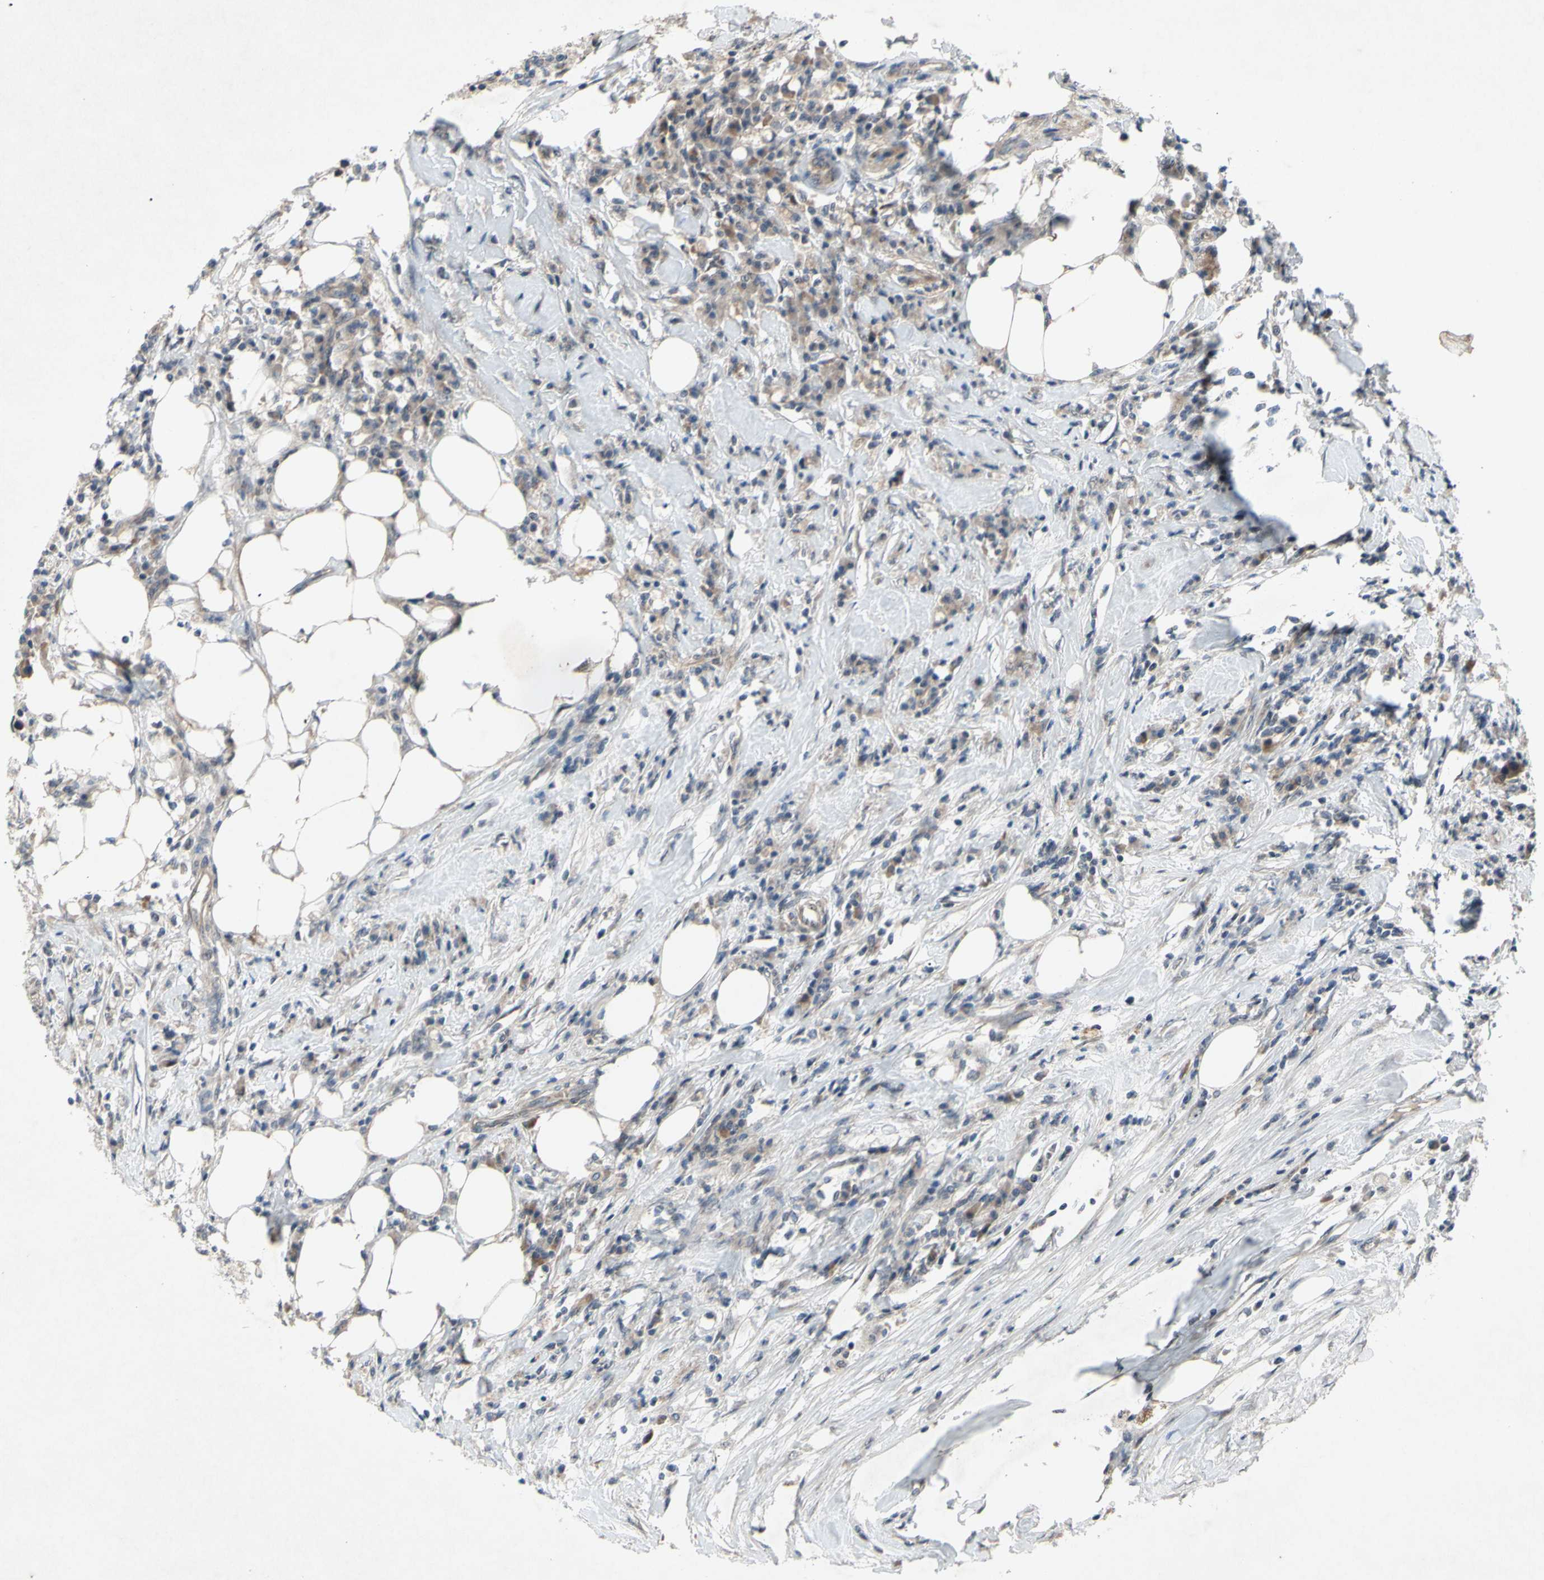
{"staining": {"intensity": "weak", "quantity": ">75%", "location": "cytoplasmic/membranous"}, "tissue": "colorectal cancer", "cell_type": "Tumor cells", "image_type": "cancer", "snomed": [{"axis": "morphology", "description": "Adenocarcinoma, NOS"}, {"axis": "topography", "description": "Colon"}], "caption": "A photomicrograph of human colorectal cancer (adenocarcinoma) stained for a protein demonstrates weak cytoplasmic/membranous brown staining in tumor cells. Immunohistochemistry (ihc) stains the protein in brown and the nuclei are stained blue.", "gene": "TRDMT1", "patient": {"sex": "male", "age": 71}}